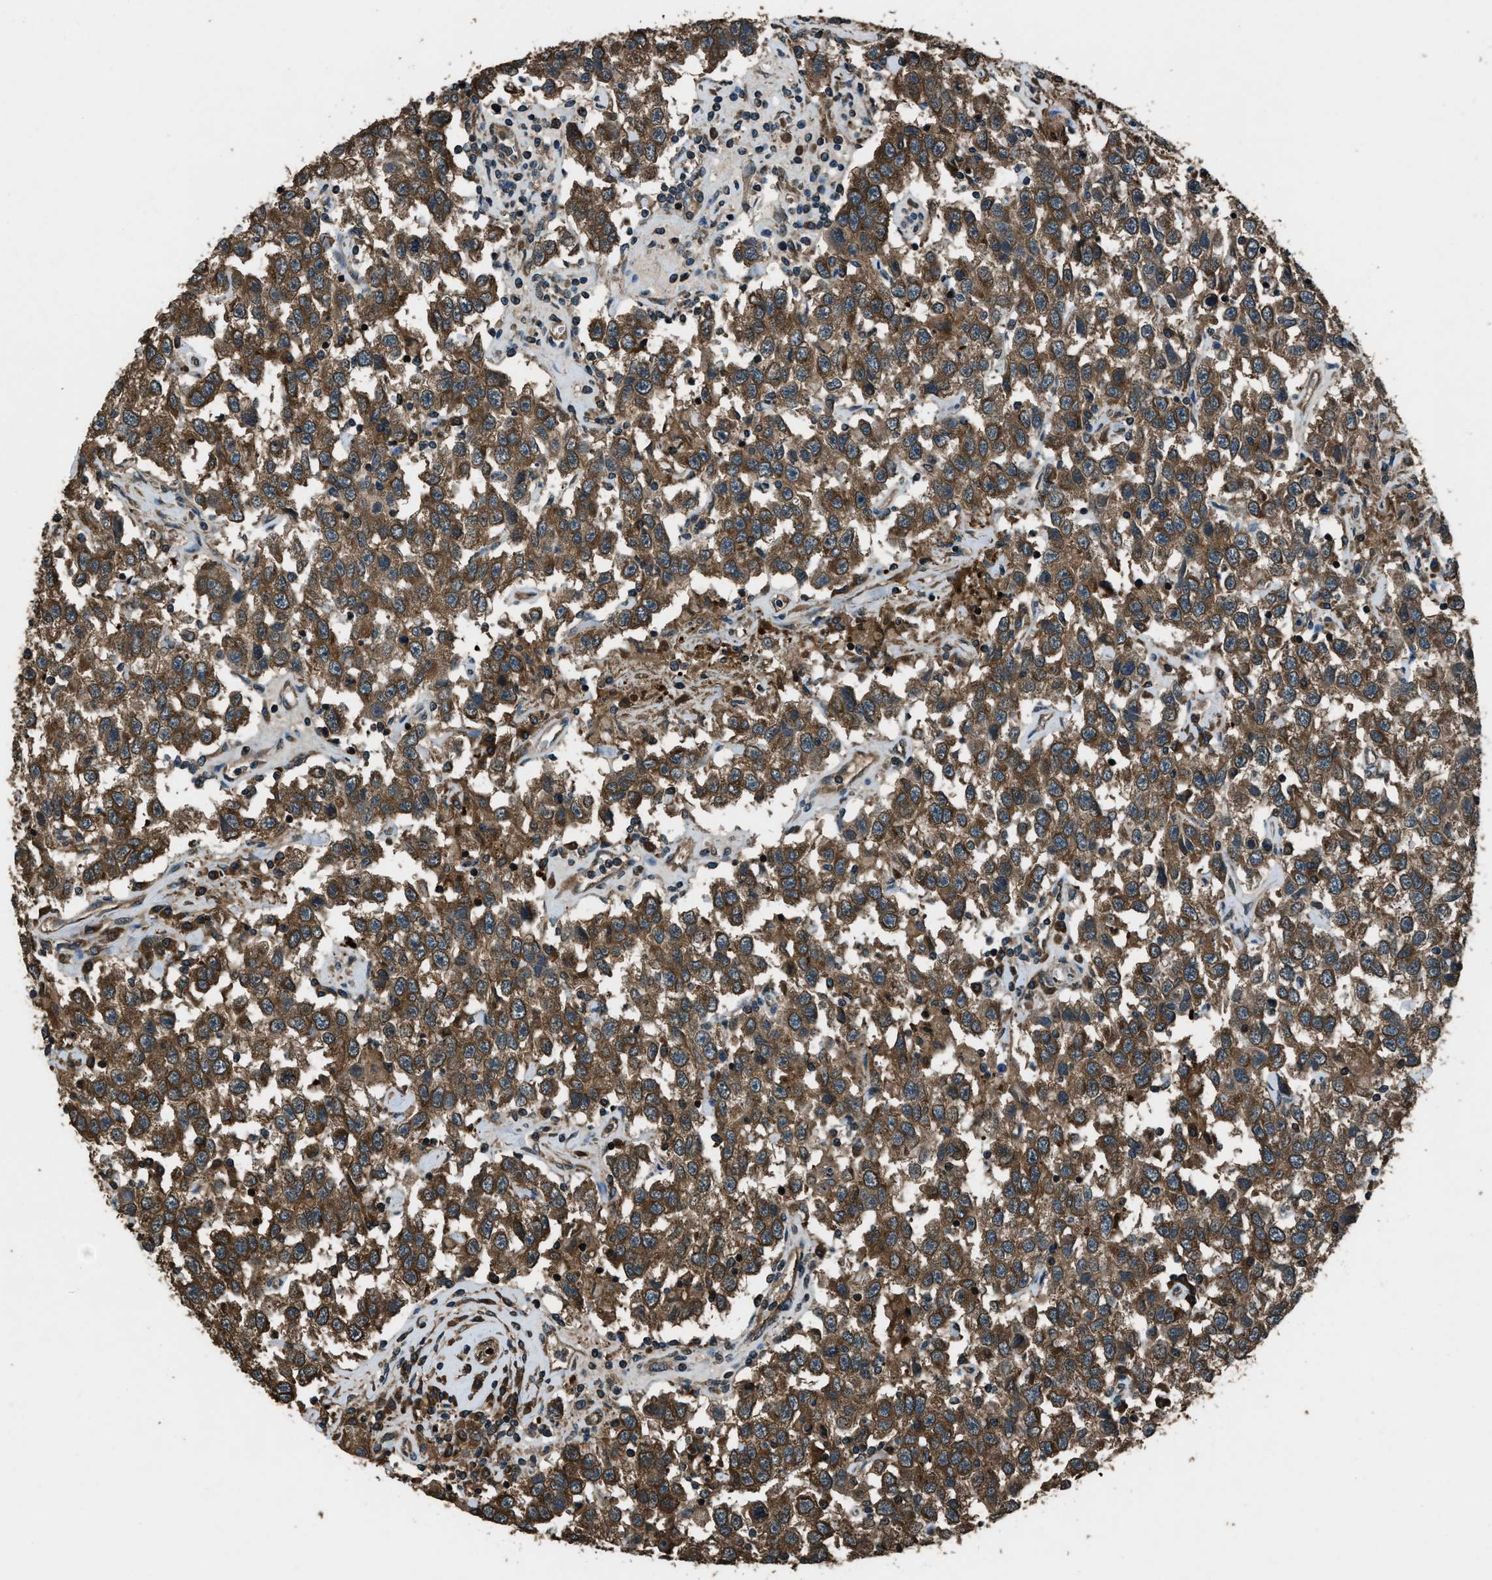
{"staining": {"intensity": "strong", "quantity": ">75%", "location": "cytoplasmic/membranous"}, "tissue": "testis cancer", "cell_type": "Tumor cells", "image_type": "cancer", "snomed": [{"axis": "morphology", "description": "Seminoma, NOS"}, {"axis": "topography", "description": "Testis"}], "caption": "An image of seminoma (testis) stained for a protein demonstrates strong cytoplasmic/membranous brown staining in tumor cells. (DAB (3,3'-diaminobenzidine) IHC with brightfield microscopy, high magnification).", "gene": "TRIM4", "patient": {"sex": "male", "age": 41}}